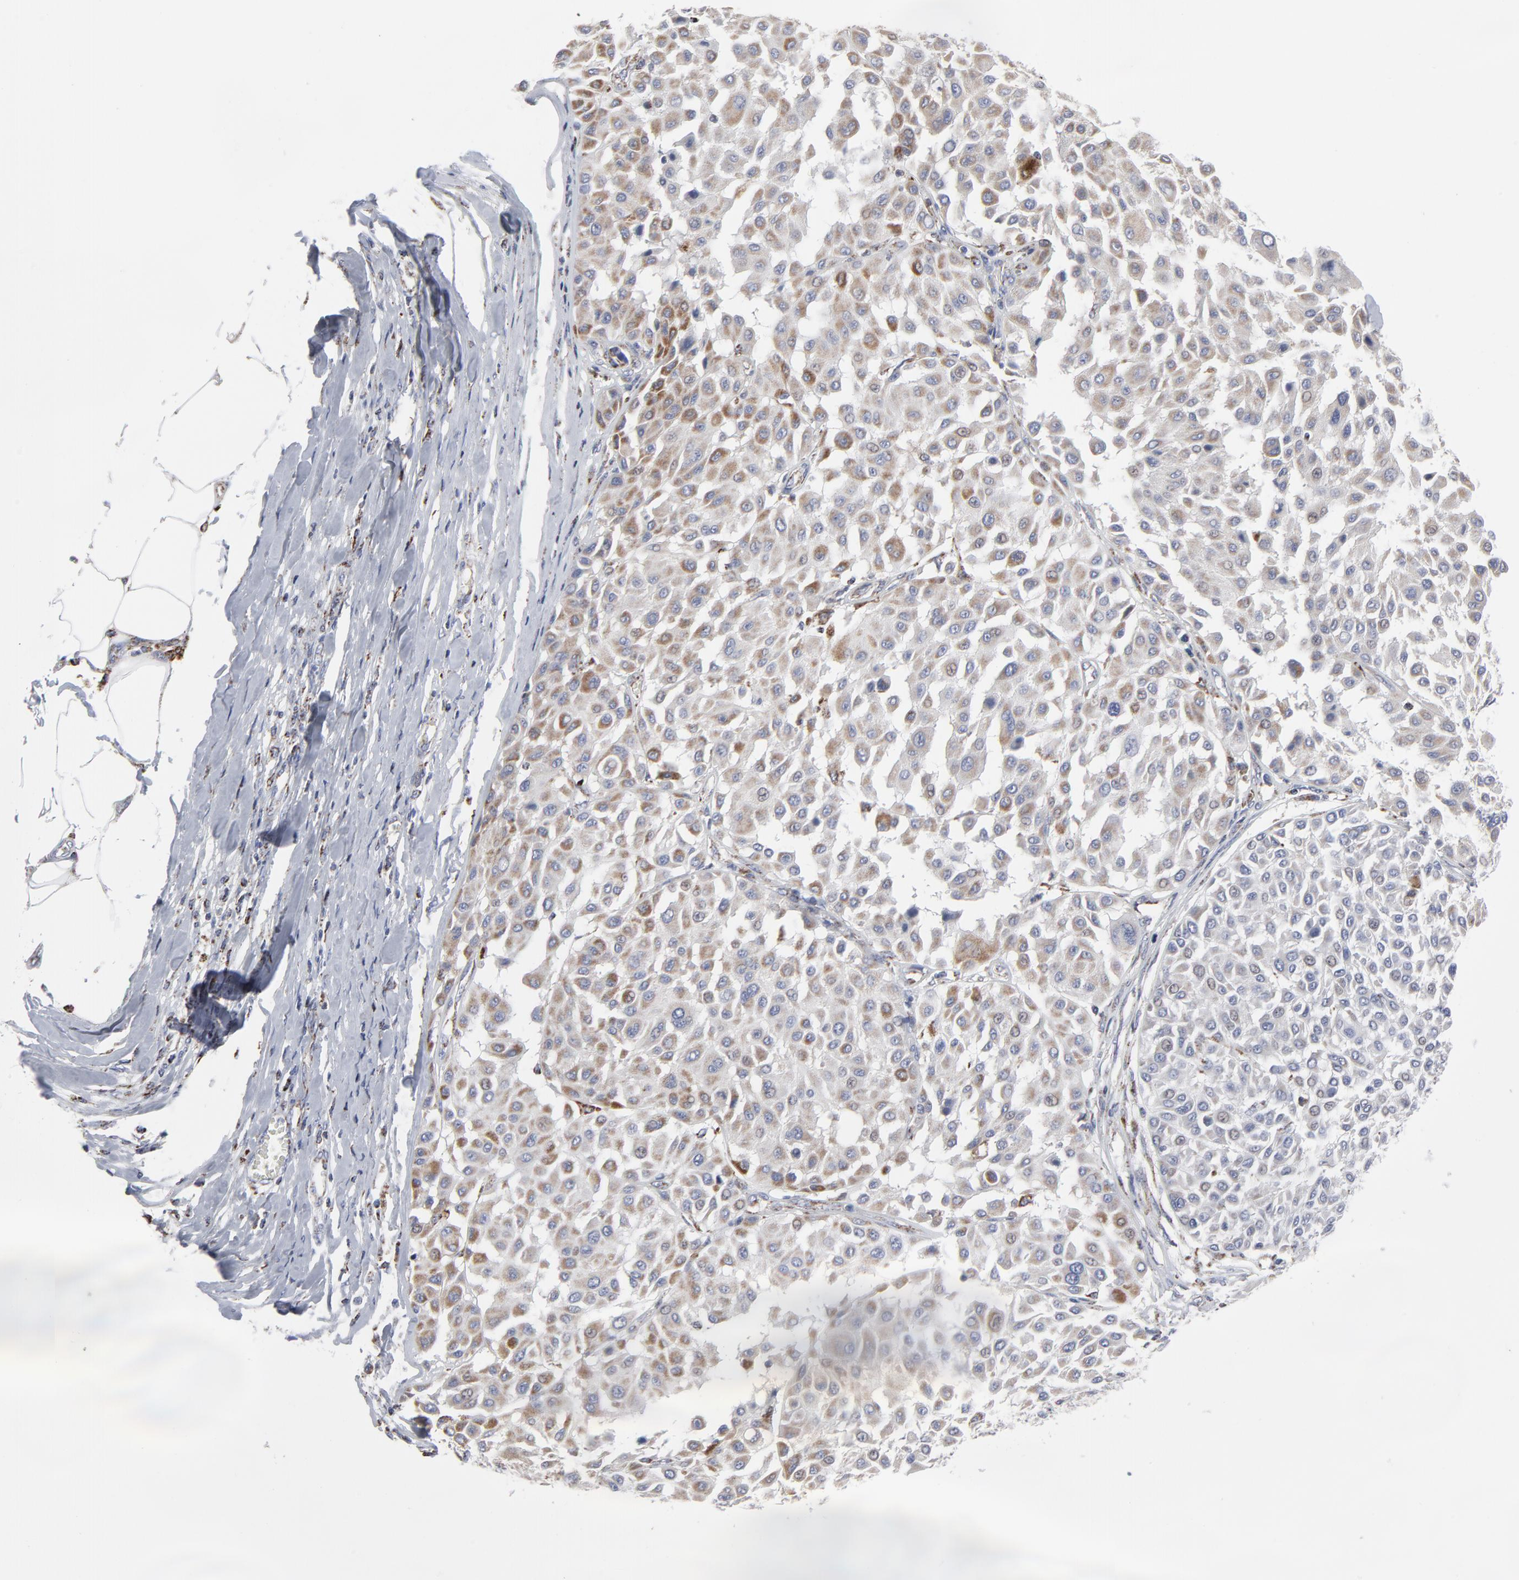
{"staining": {"intensity": "weak", "quantity": "25%-75%", "location": "cytoplasmic/membranous"}, "tissue": "melanoma", "cell_type": "Tumor cells", "image_type": "cancer", "snomed": [{"axis": "morphology", "description": "Malignant melanoma, Metastatic site"}, {"axis": "topography", "description": "Soft tissue"}], "caption": "DAB (3,3'-diaminobenzidine) immunohistochemical staining of melanoma reveals weak cytoplasmic/membranous protein staining in about 25%-75% of tumor cells. (IHC, brightfield microscopy, high magnification).", "gene": "TXNRD2", "patient": {"sex": "male", "age": 41}}